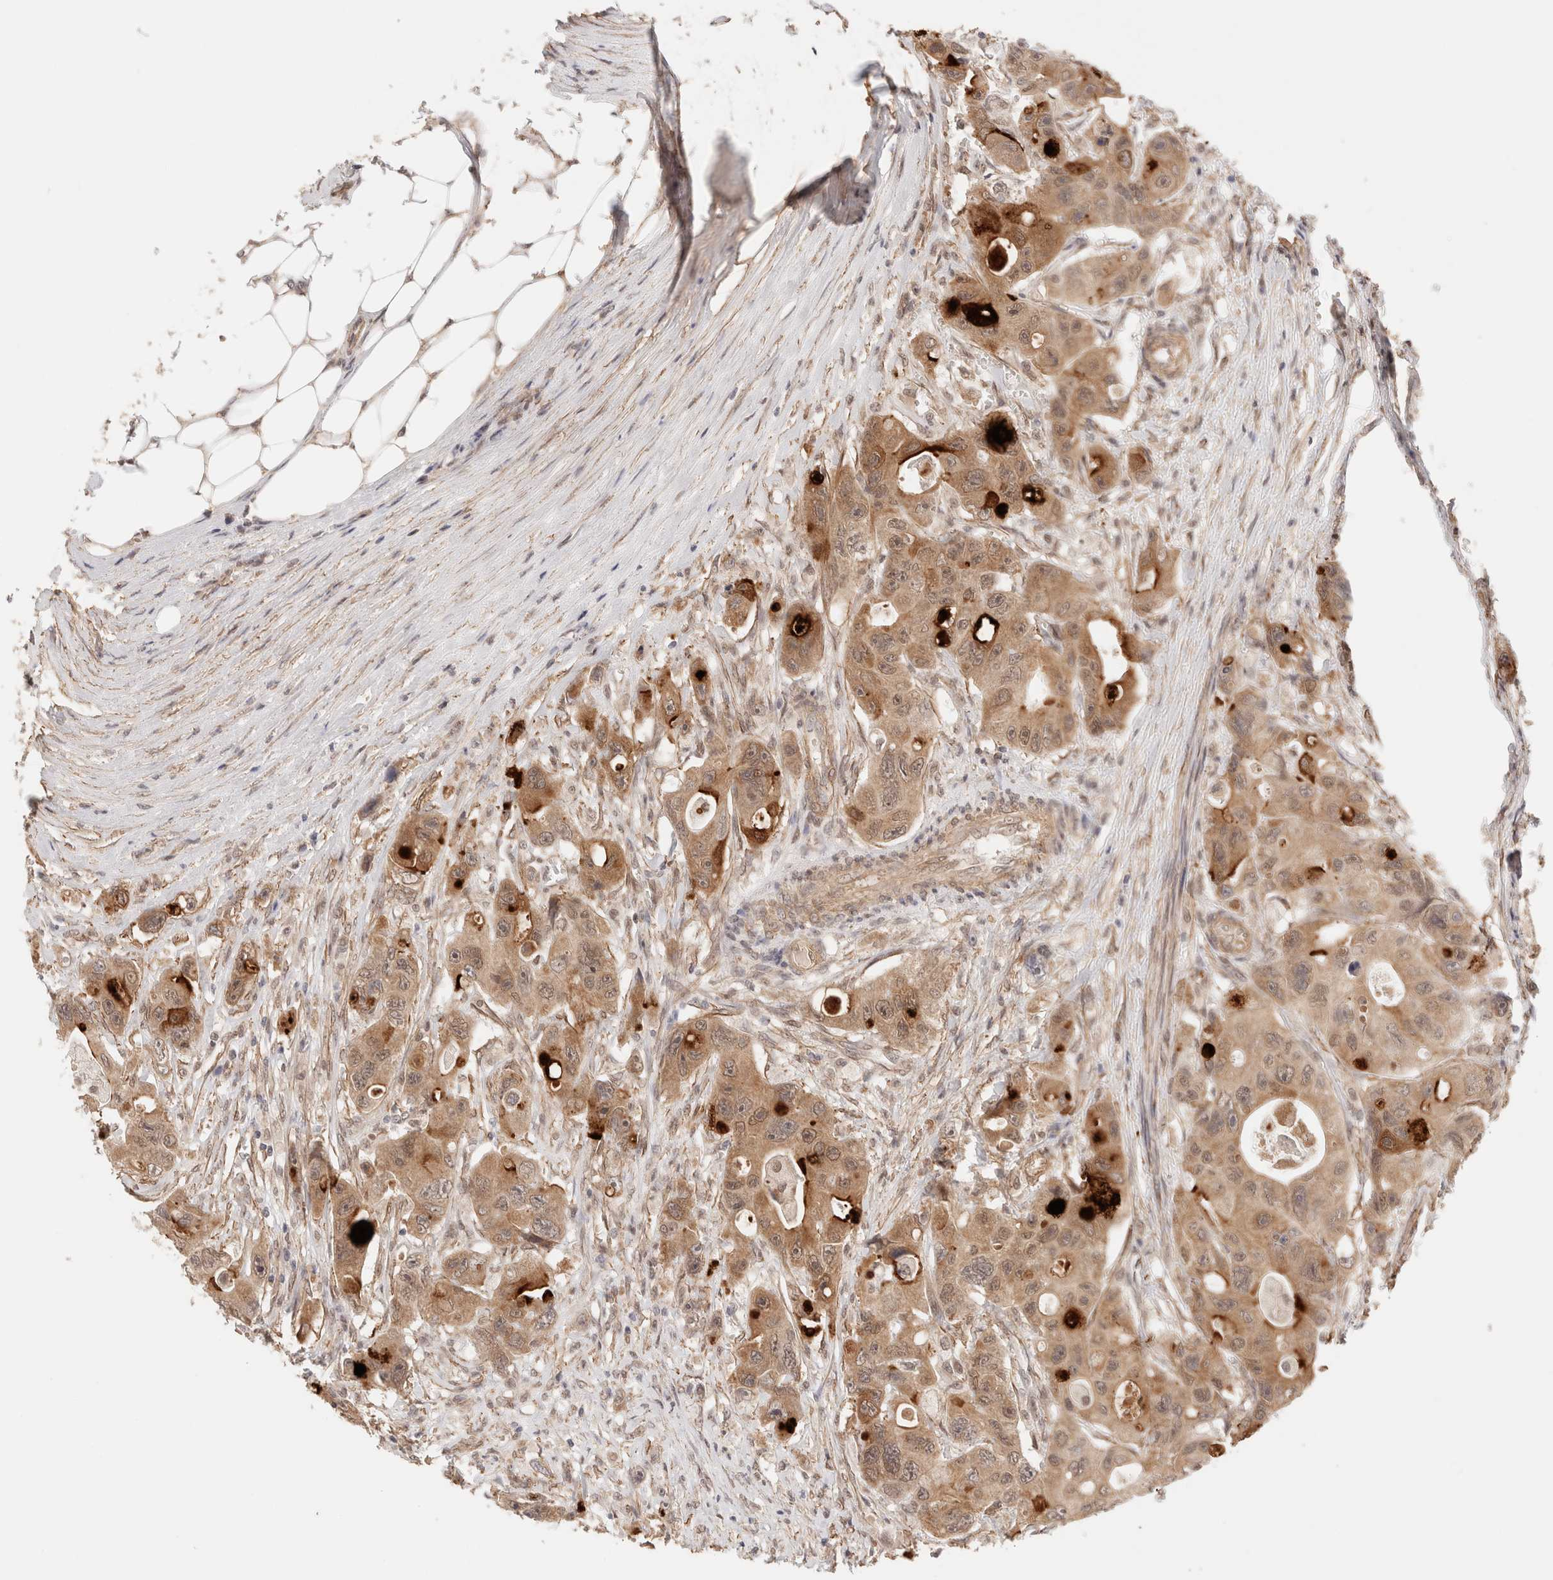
{"staining": {"intensity": "moderate", "quantity": ">75%", "location": "cytoplasmic/membranous,nuclear"}, "tissue": "colorectal cancer", "cell_type": "Tumor cells", "image_type": "cancer", "snomed": [{"axis": "morphology", "description": "Adenocarcinoma, NOS"}, {"axis": "topography", "description": "Colon"}], "caption": "IHC of colorectal adenocarcinoma demonstrates medium levels of moderate cytoplasmic/membranous and nuclear positivity in about >75% of tumor cells.", "gene": "BRPF3", "patient": {"sex": "female", "age": 46}}